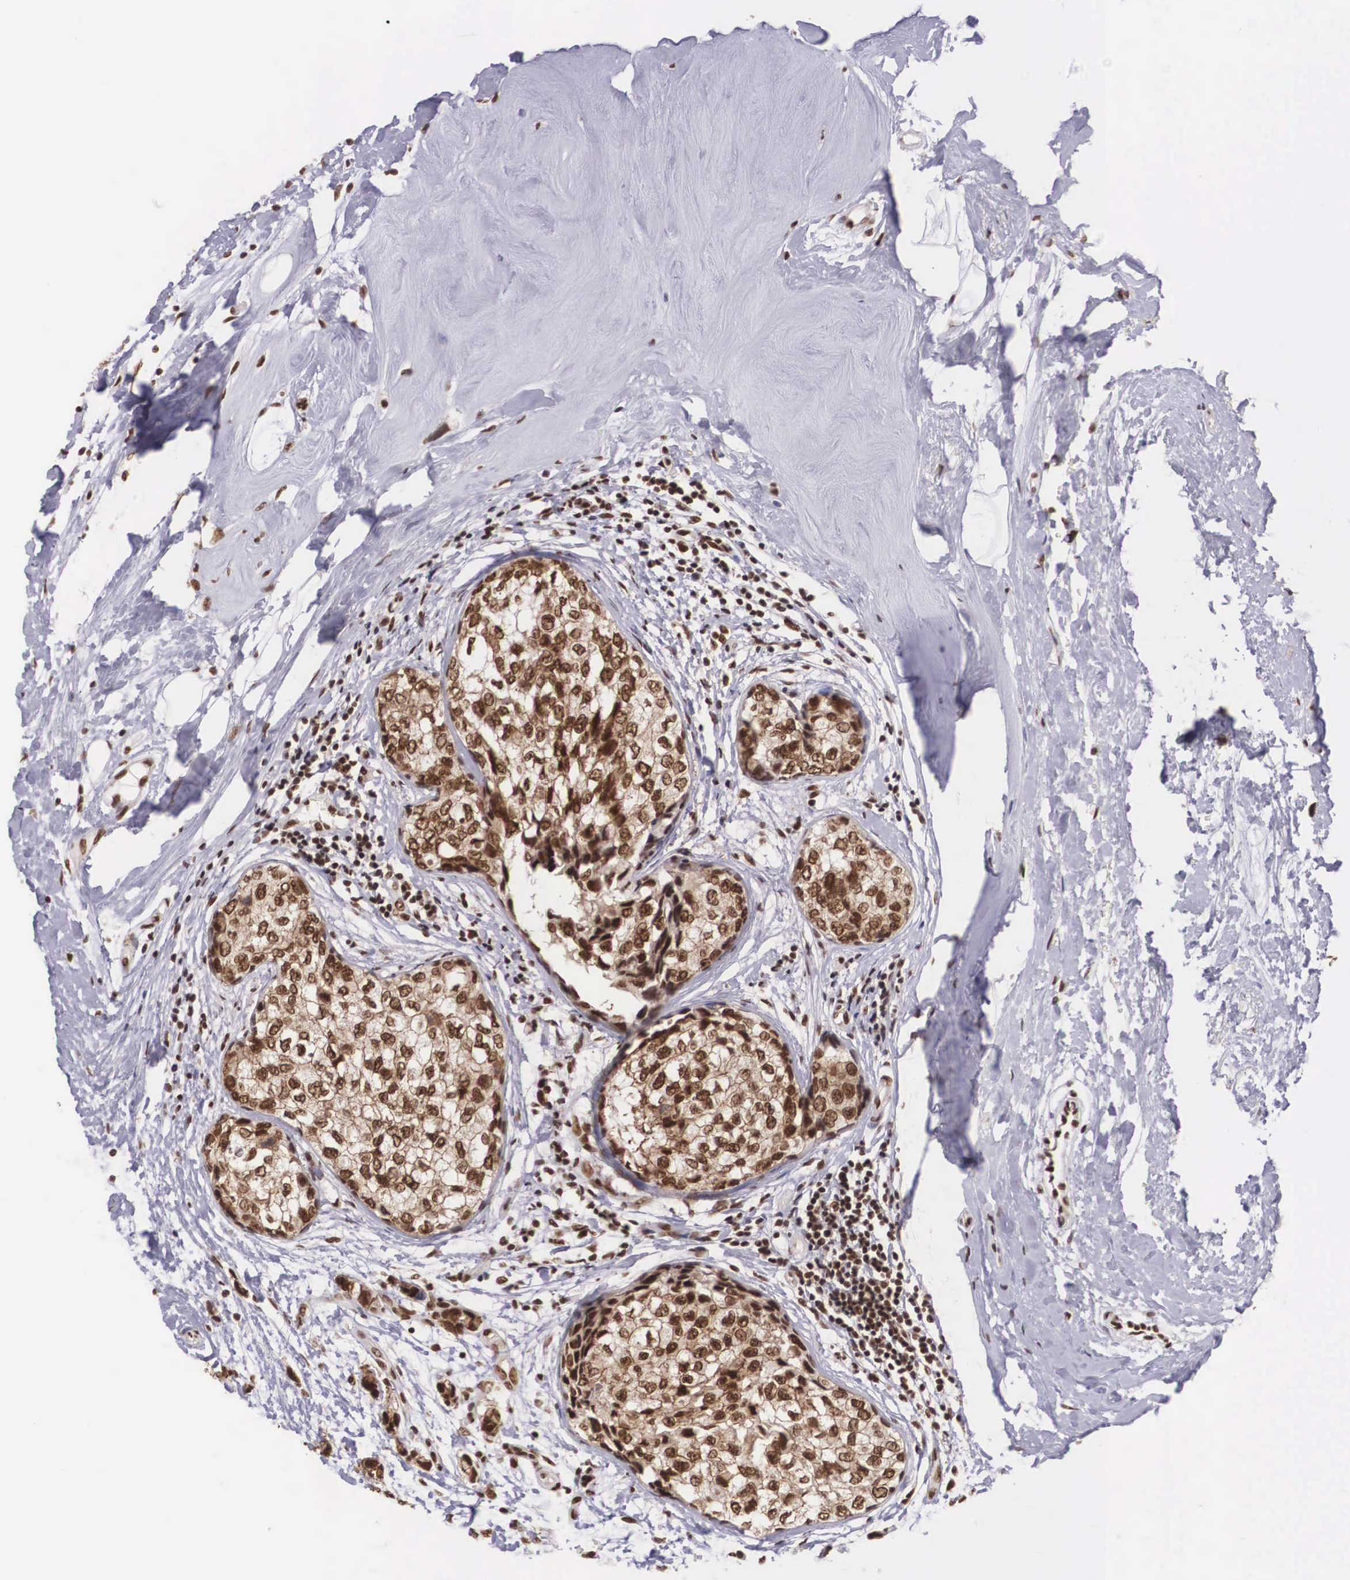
{"staining": {"intensity": "strong", "quantity": ">75%", "location": "cytoplasmic/membranous,nuclear"}, "tissue": "breast cancer", "cell_type": "Tumor cells", "image_type": "cancer", "snomed": [{"axis": "morphology", "description": "Duct carcinoma"}, {"axis": "topography", "description": "Breast"}], "caption": "Breast cancer stained with DAB (3,3'-diaminobenzidine) IHC shows high levels of strong cytoplasmic/membranous and nuclear expression in approximately >75% of tumor cells. The staining is performed using DAB (3,3'-diaminobenzidine) brown chromogen to label protein expression. The nuclei are counter-stained blue using hematoxylin.", "gene": "POLR2F", "patient": {"sex": "female", "age": 69}}